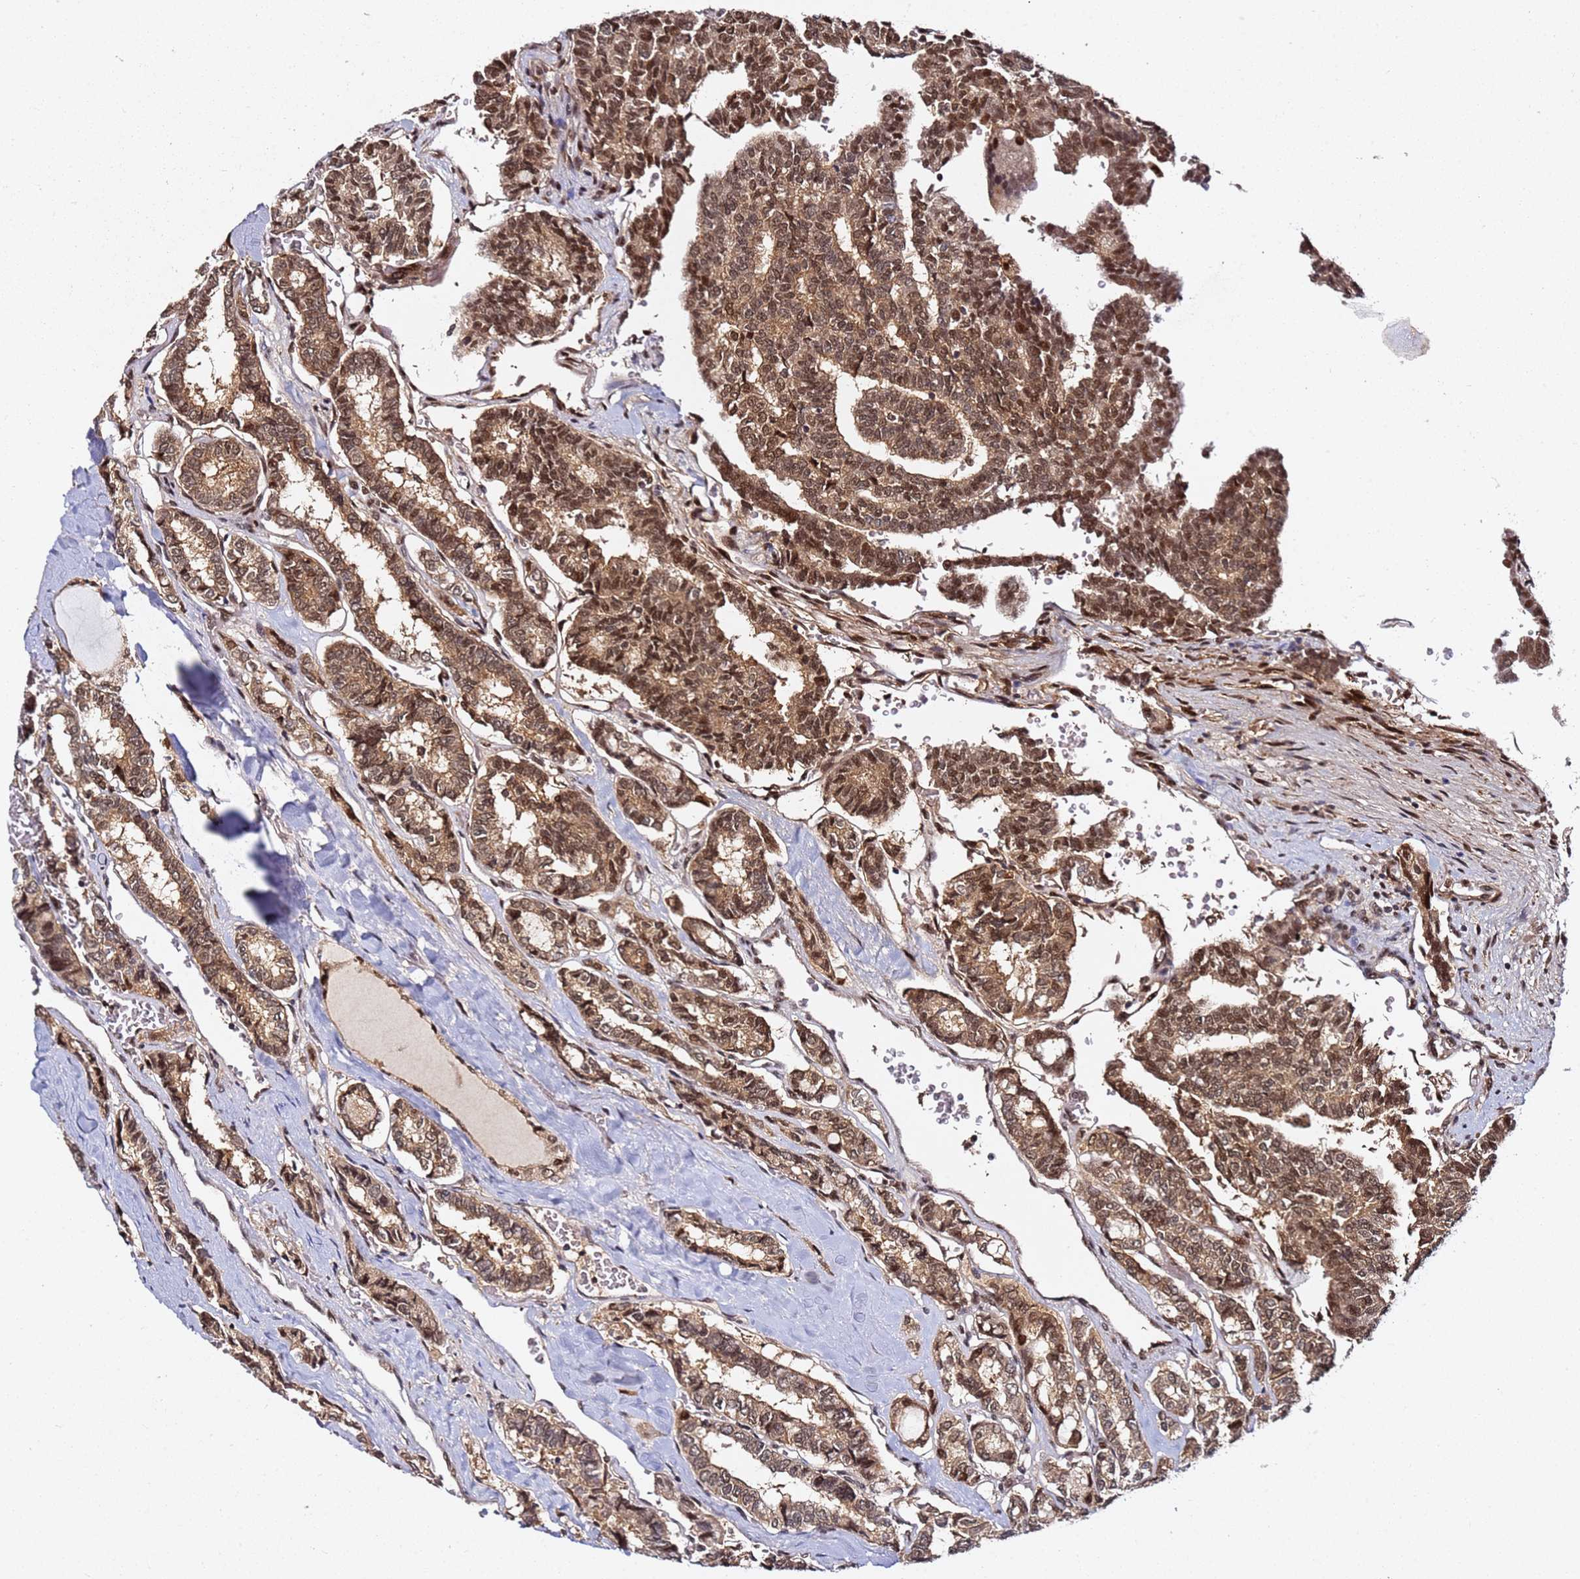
{"staining": {"intensity": "moderate", "quantity": ">75%", "location": "cytoplasmic/membranous,nuclear"}, "tissue": "thyroid cancer", "cell_type": "Tumor cells", "image_type": "cancer", "snomed": [{"axis": "morphology", "description": "Papillary adenocarcinoma, NOS"}, {"axis": "topography", "description": "Thyroid gland"}], "caption": "This photomicrograph displays immunohistochemistry (IHC) staining of thyroid papillary adenocarcinoma, with medium moderate cytoplasmic/membranous and nuclear expression in approximately >75% of tumor cells.", "gene": "RGS18", "patient": {"sex": "female", "age": 35}}